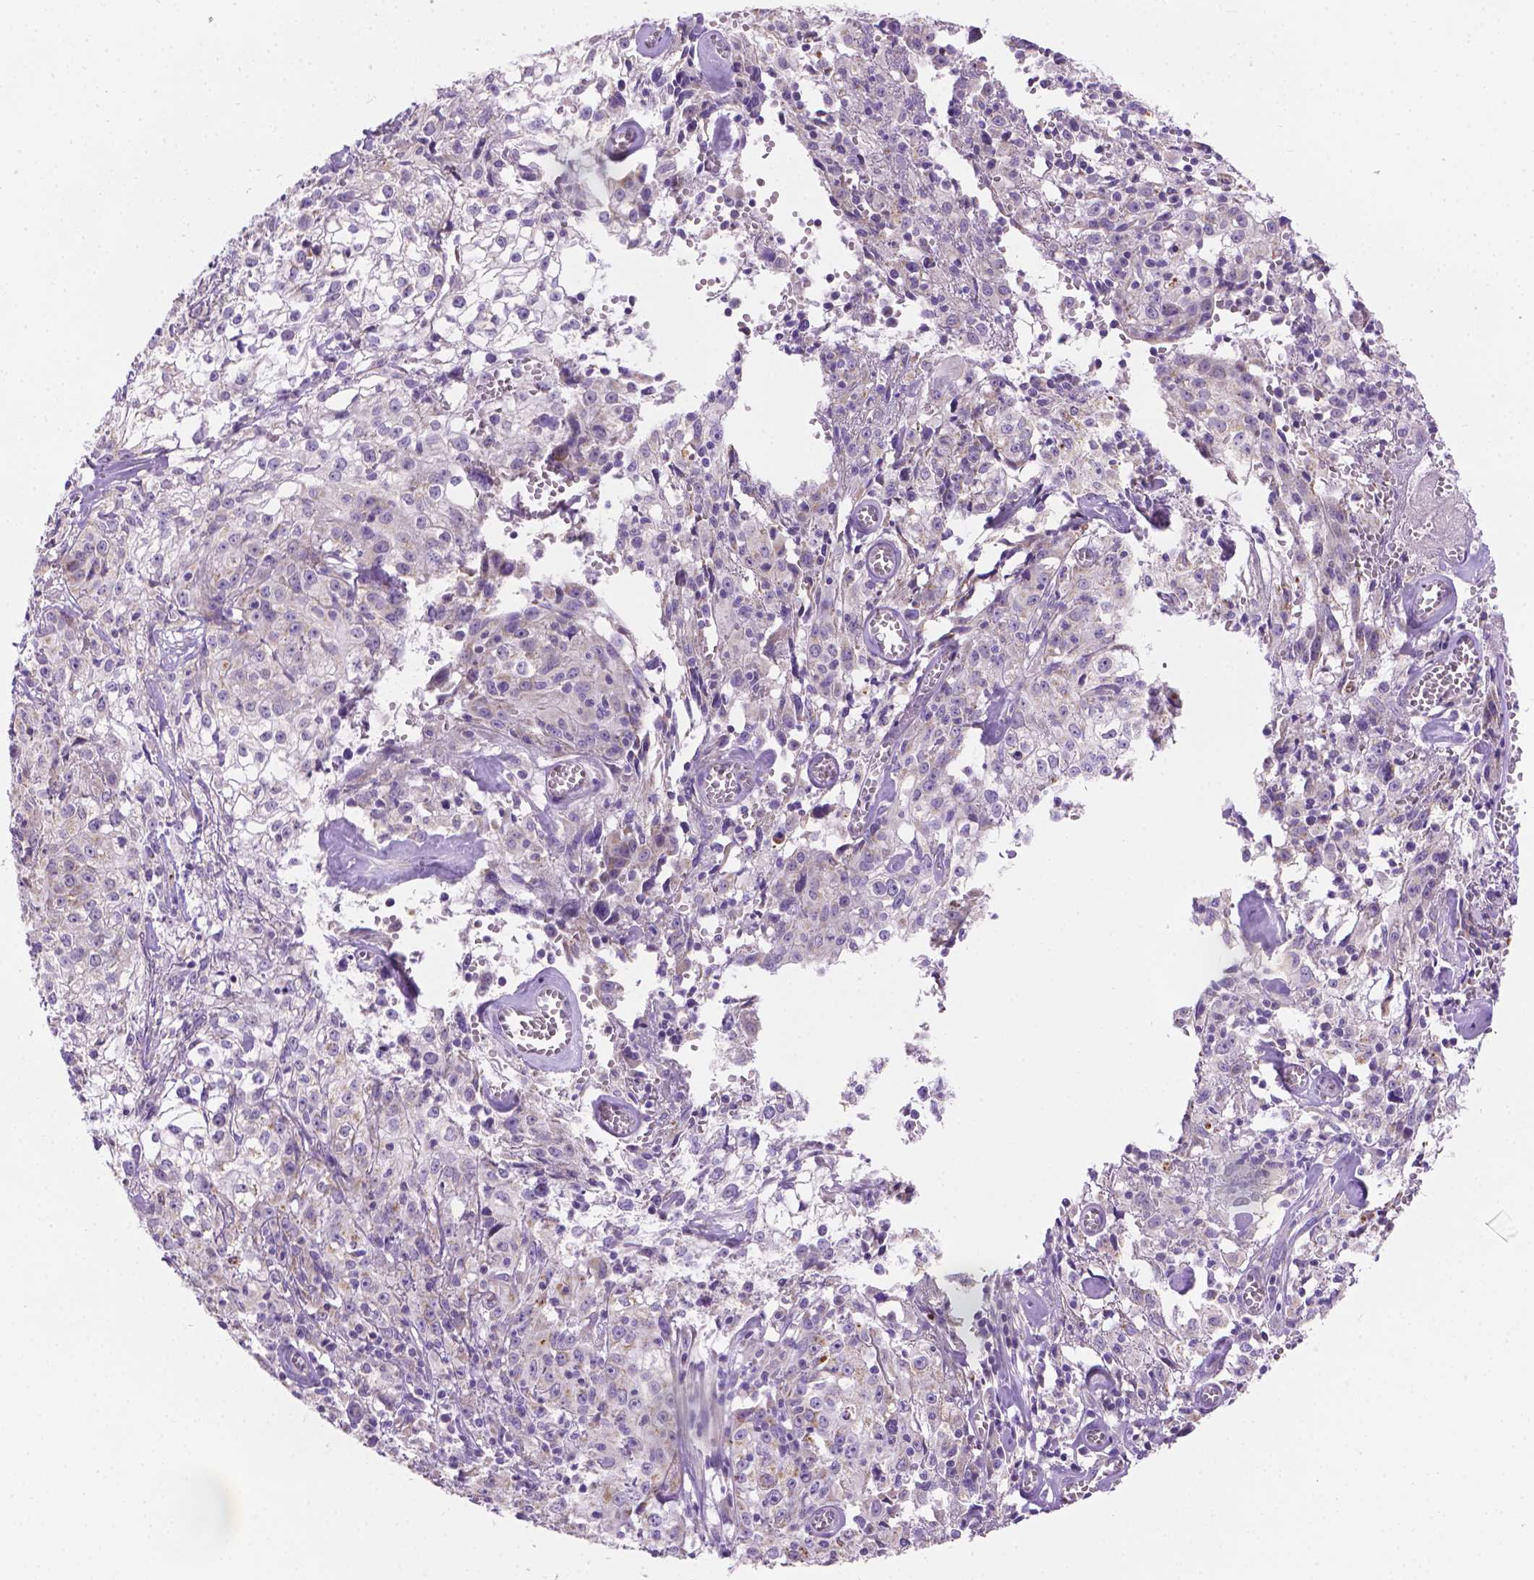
{"staining": {"intensity": "negative", "quantity": "none", "location": "none"}, "tissue": "cervical cancer", "cell_type": "Tumor cells", "image_type": "cancer", "snomed": [{"axis": "morphology", "description": "Squamous cell carcinoma, NOS"}, {"axis": "topography", "description": "Cervix"}], "caption": "A histopathology image of human squamous cell carcinoma (cervical) is negative for staining in tumor cells. (Brightfield microscopy of DAB (3,3'-diaminobenzidine) immunohistochemistry at high magnification).", "gene": "CSPG5", "patient": {"sex": "female", "age": 85}}